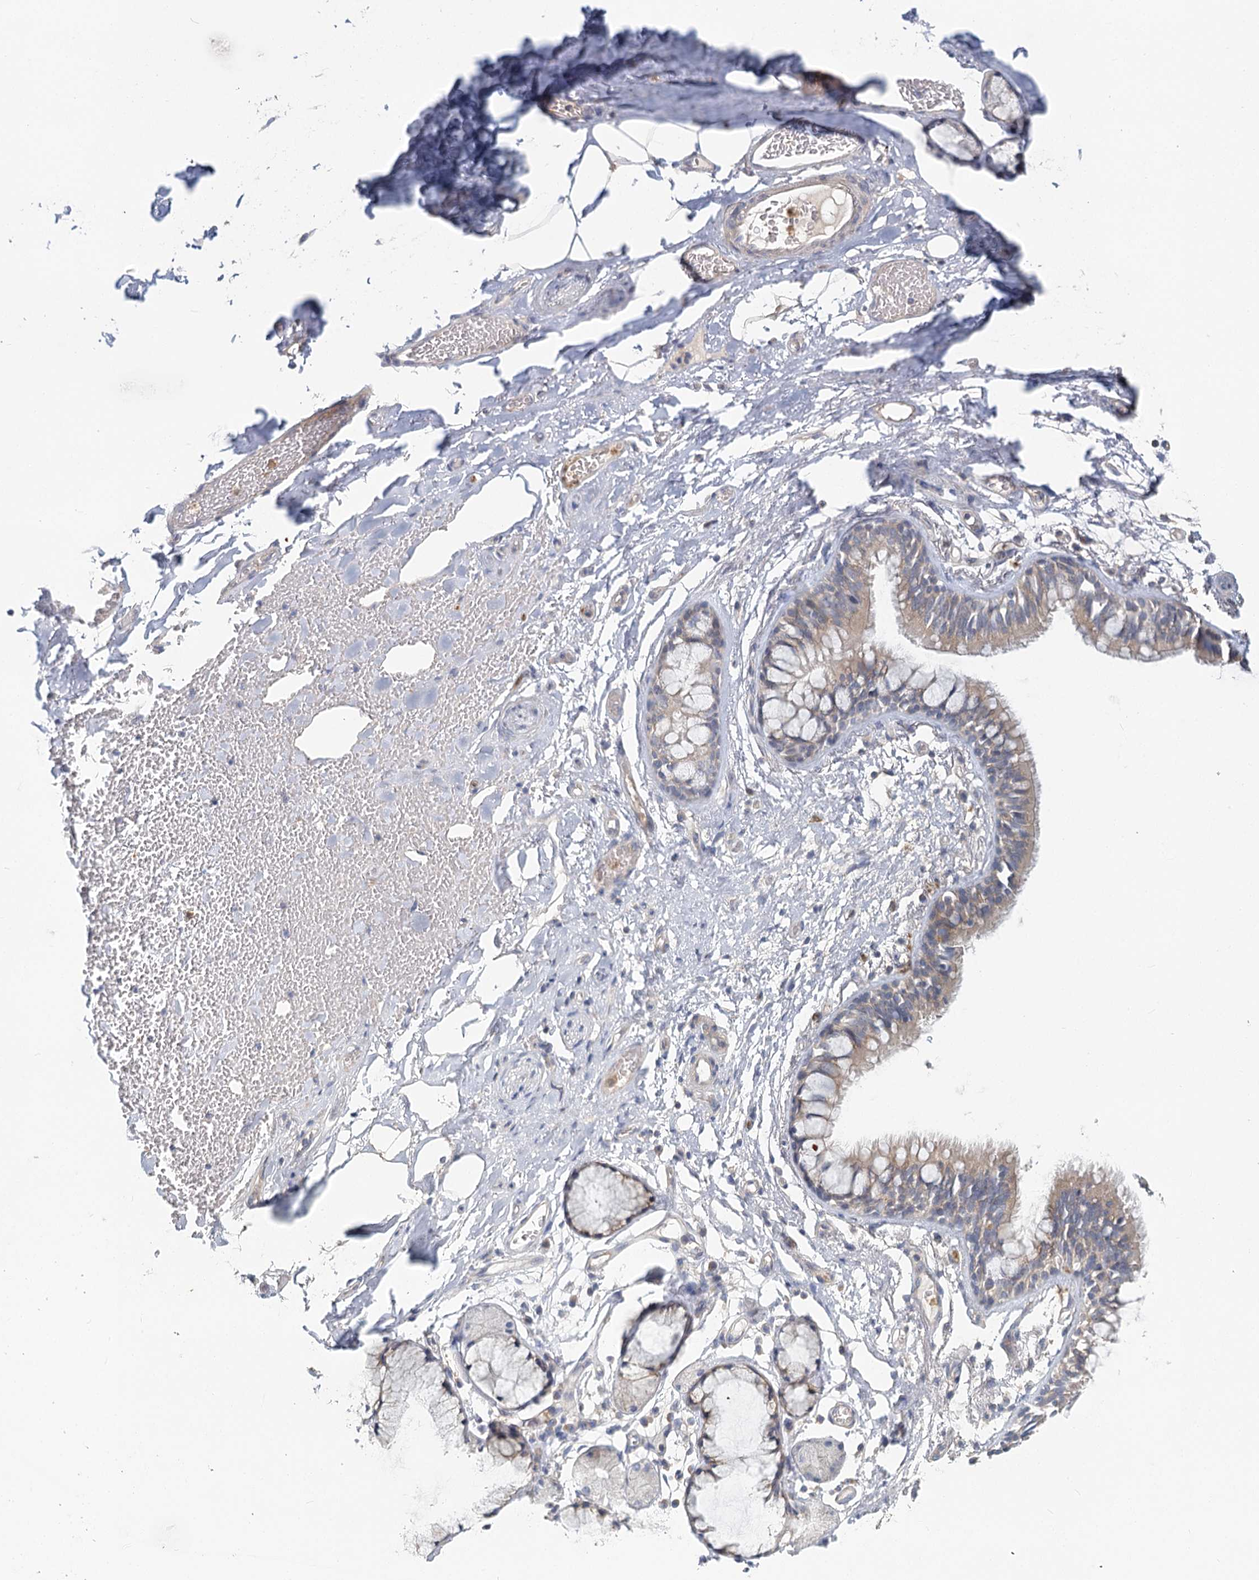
{"staining": {"intensity": "negative", "quantity": "none", "location": "none"}, "tissue": "adipose tissue", "cell_type": "Adipocytes", "image_type": "normal", "snomed": [{"axis": "morphology", "description": "Normal tissue, NOS"}, {"axis": "topography", "description": "Cartilage tissue"}, {"axis": "topography", "description": "Bronchus"}], "caption": "Protein analysis of benign adipose tissue demonstrates no significant positivity in adipocytes. (DAB IHC, high magnification).", "gene": "EPB41L5", "patient": {"sex": "female", "age": 73}}